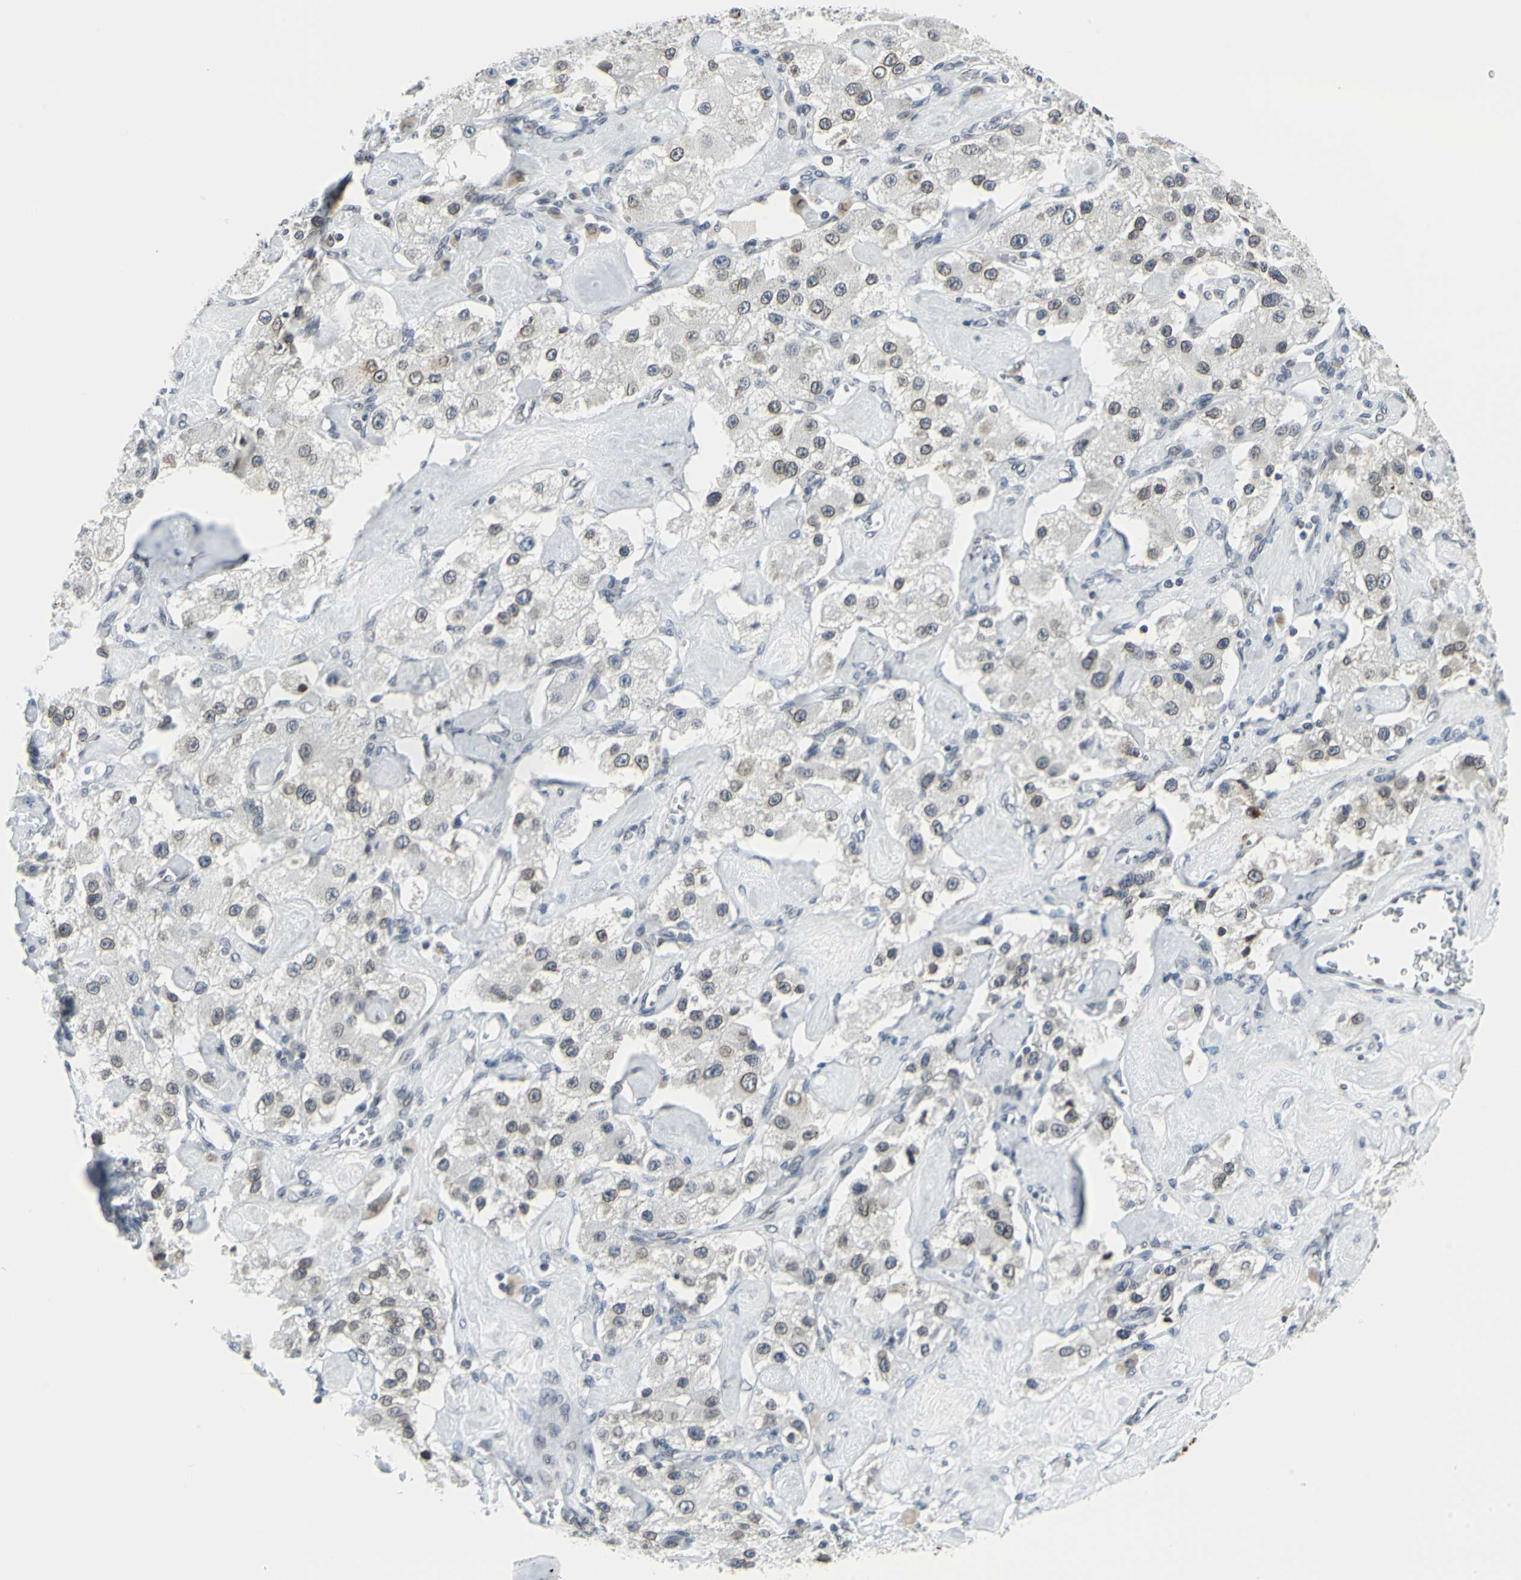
{"staining": {"intensity": "weak", "quantity": "25%-75%", "location": "cytoplasmic/membranous,nuclear"}, "tissue": "carcinoid", "cell_type": "Tumor cells", "image_type": "cancer", "snomed": [{"axis": "morphology", "description": "Carcinoid, malignant, NOS"}, {"axis": "topography", "description": "Pancreas"}], "caption": "IHC image of neoplastic tissue: human carcinoid stained using IHC reveals low levels of weak protein expression localized specifically in the cytoplasmic/membranous and nuclear of tumor cells, appearing as a cytoplasmic/membranous and nuclear brown color.", "gene": "SNUPN", "patient": {"sex": "male", "age": 41}}